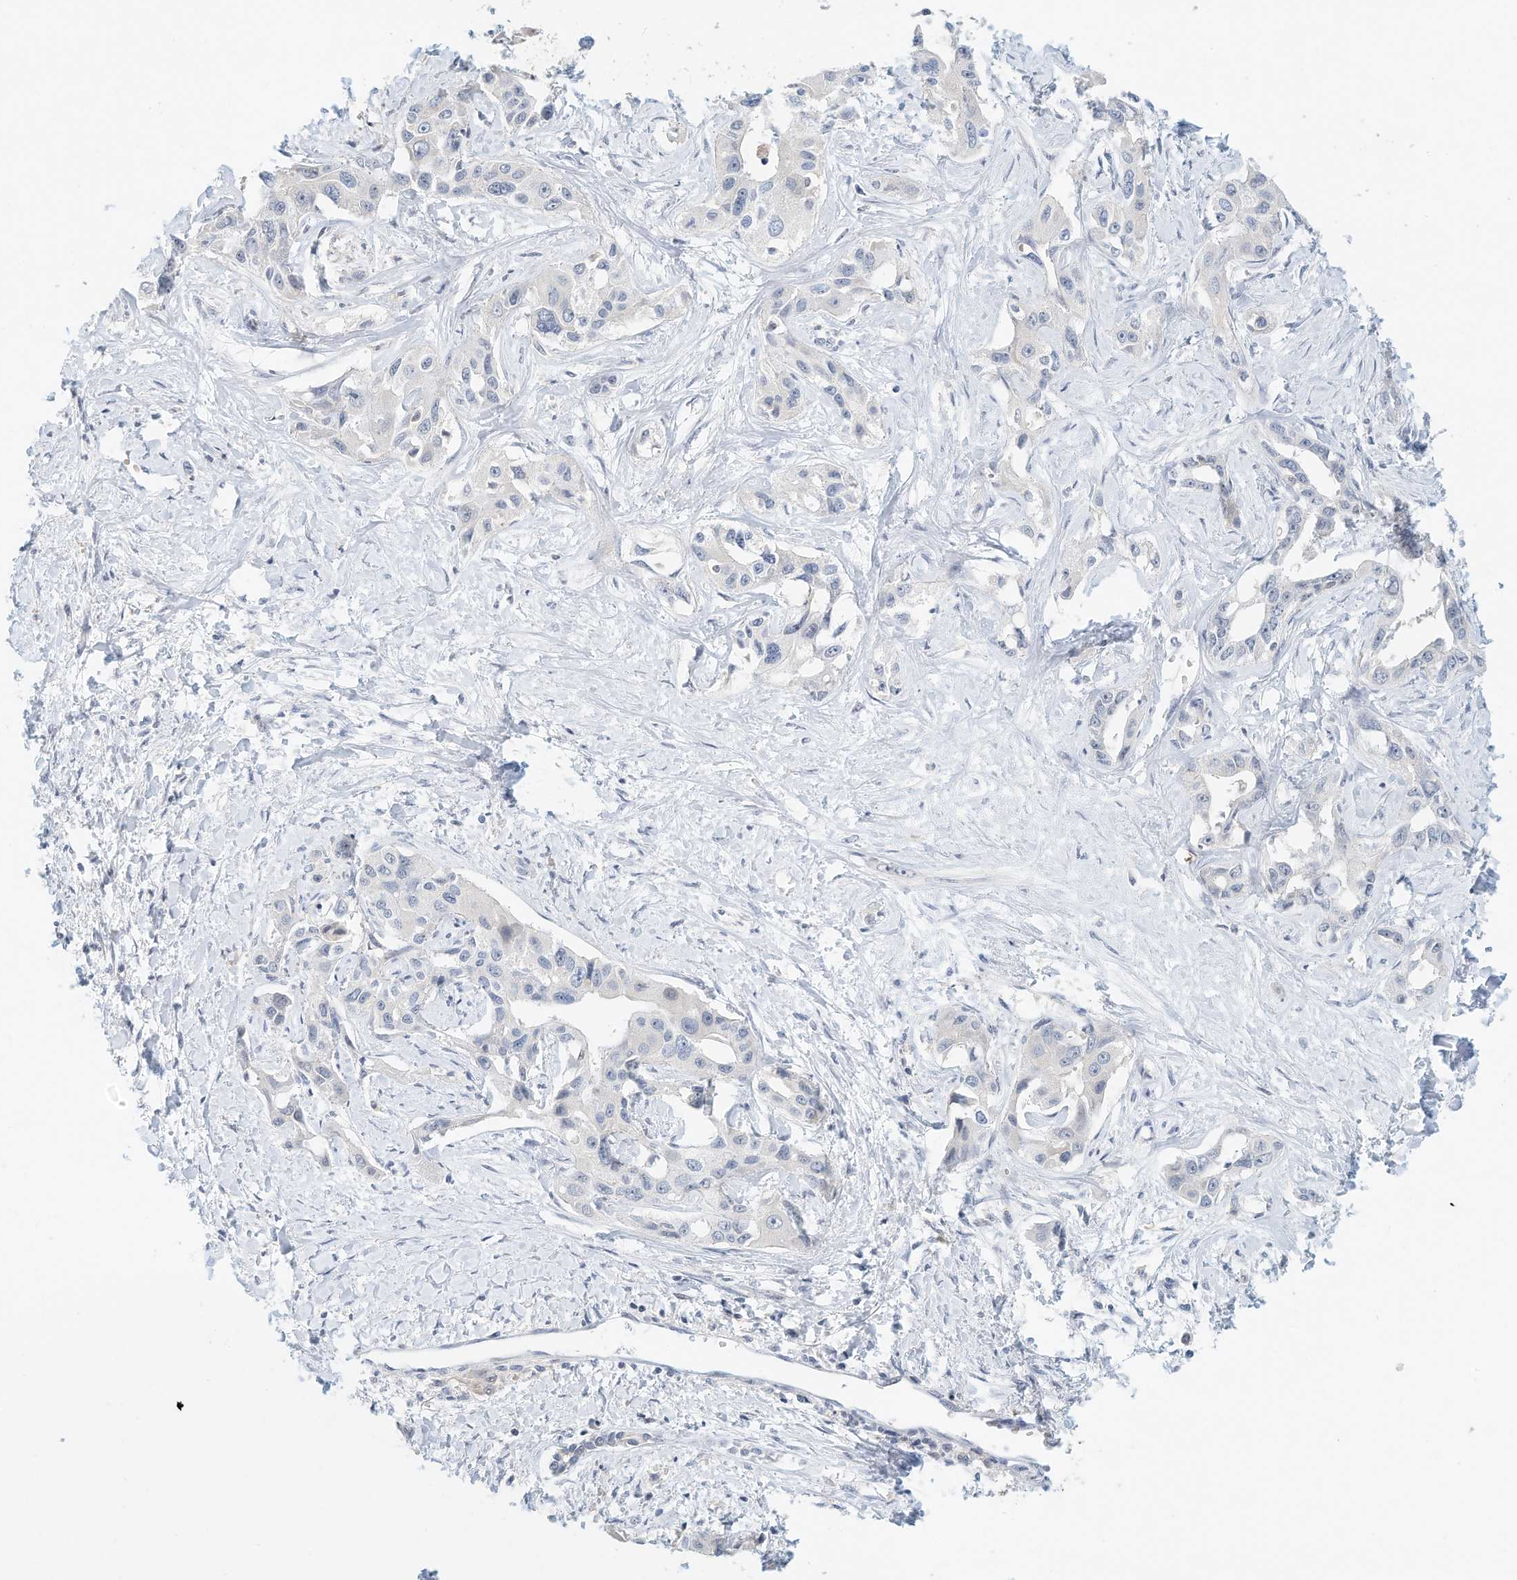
{"staining": {"intensity": "negative", "quantity": "none", "location": "none"}, "tissue": "liver cancer", "cell_type": "Tumor cells", "image_type": "cancer", "snomed": [{"axis": "morphology", "description": "Cholangiocarcinoma"}, {"axis": "topography", "description": "Liver"}], "caption": "This image is of cholangiocarcinoma (liver) stained with IHC to label a protein in brown with the nuclei are counter-stained blue. There is no expression in tumor cells. The staining is performed using DAB (3,3'-diaminobenzidine) brown chromogen with nuclei counter-stained in using hematoxylin.", "gene": "MICAL1", "patient": {"sex": "male", "age": 59}}